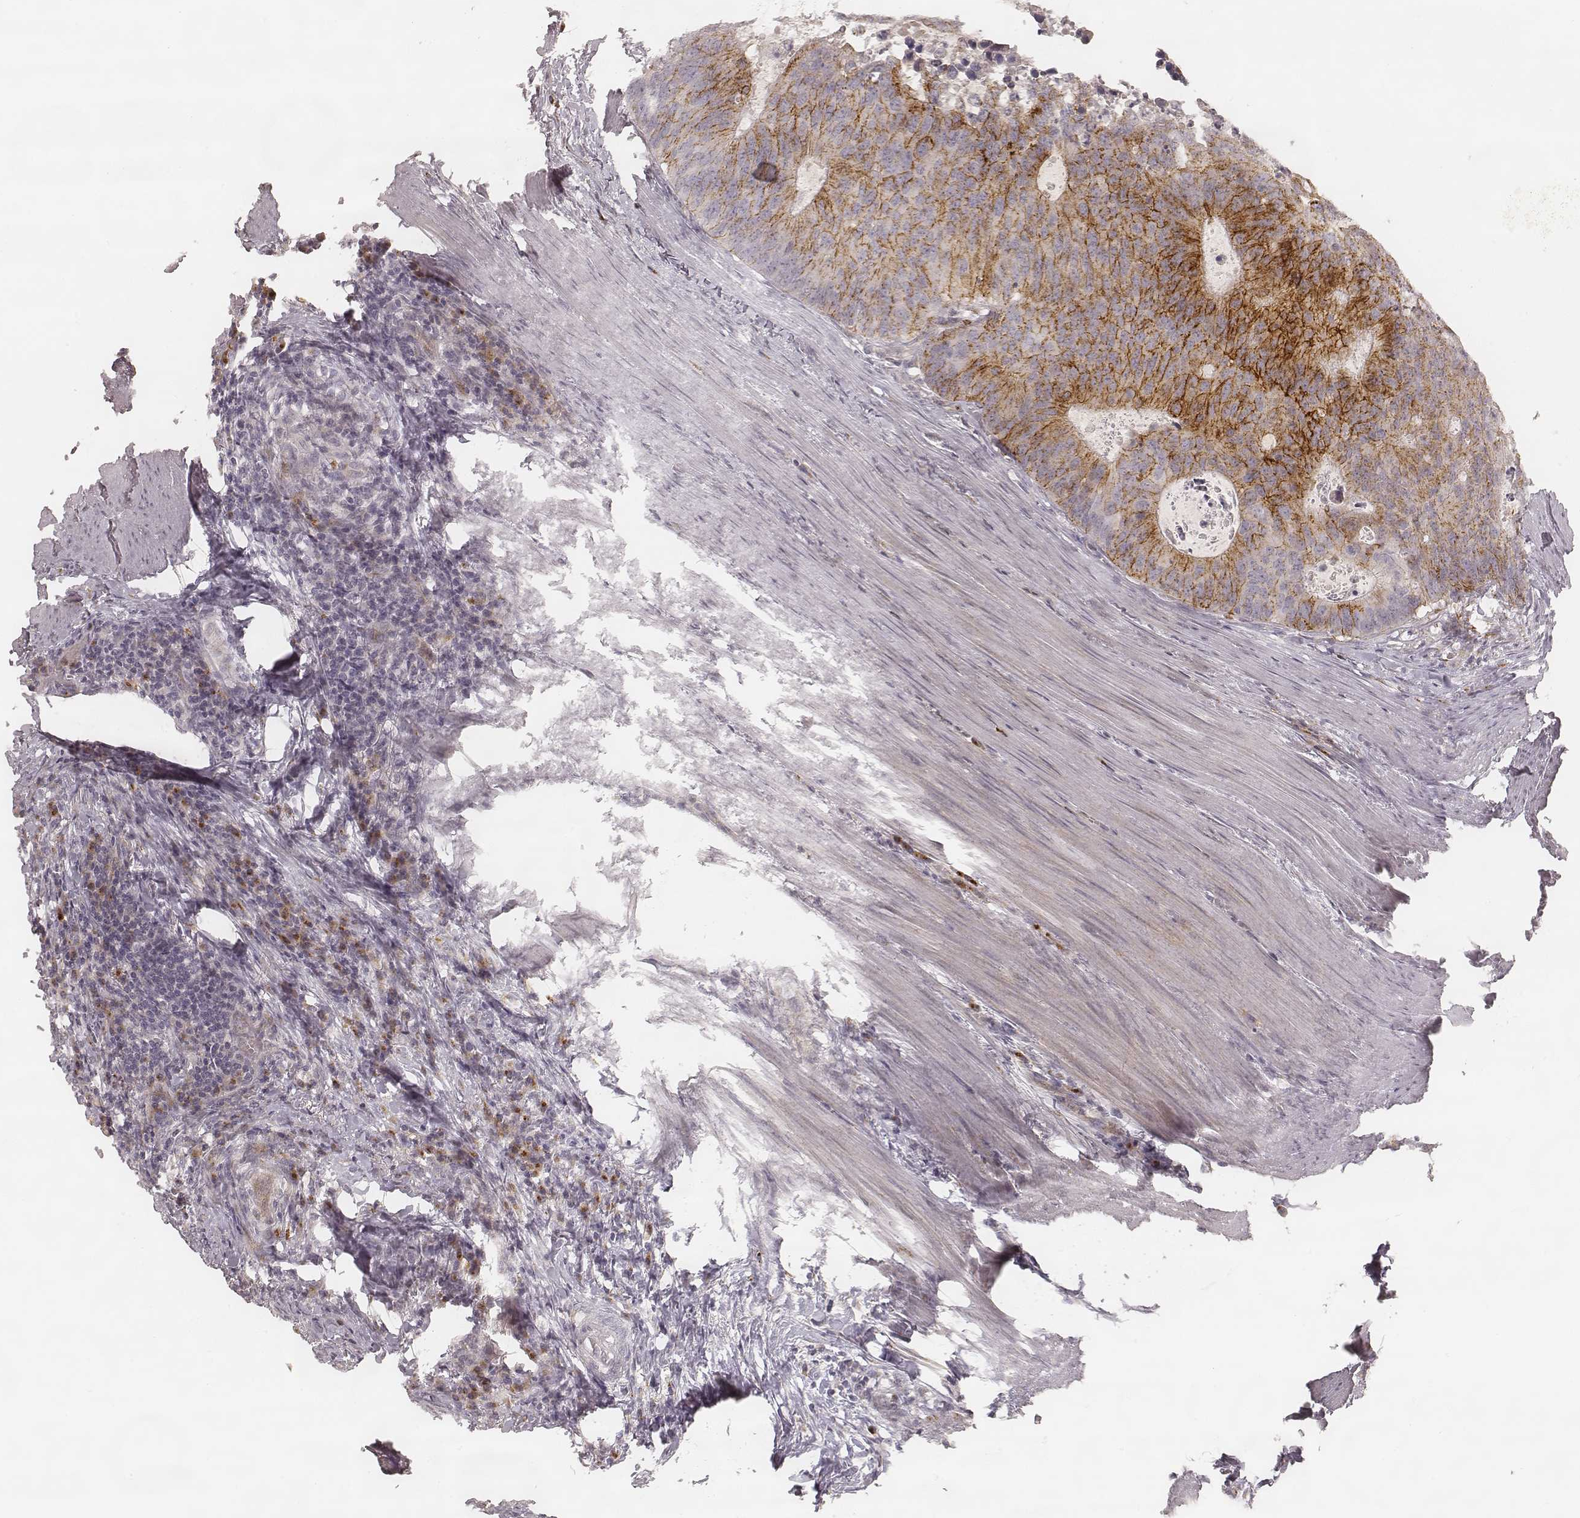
{"staining": {"intensity": "moderate", "quantity": ">75%", "location": "cytoplasmic/membranous"}, "tissue": "colorectal cancer", "cell_type": "Tumor cells", "image_type": "cancer", "snomed": [{"axis": "morphology", "description": "Adenocarcinoma, NOS"}, {"axis": "topography", "description": "Colon"}], "caption": "DAB immunohistochemical staining of colorectal cancer shows moderate cytoplasmic/membranous protein staining in approximately >75% of tumor cells. (DAB (3,3'-diaminobenzidine) IHC, brown staining for protein, blue staining for nuclei).", "gene": "GORASP2", "patient": {"sex": "male", "age": 67}}